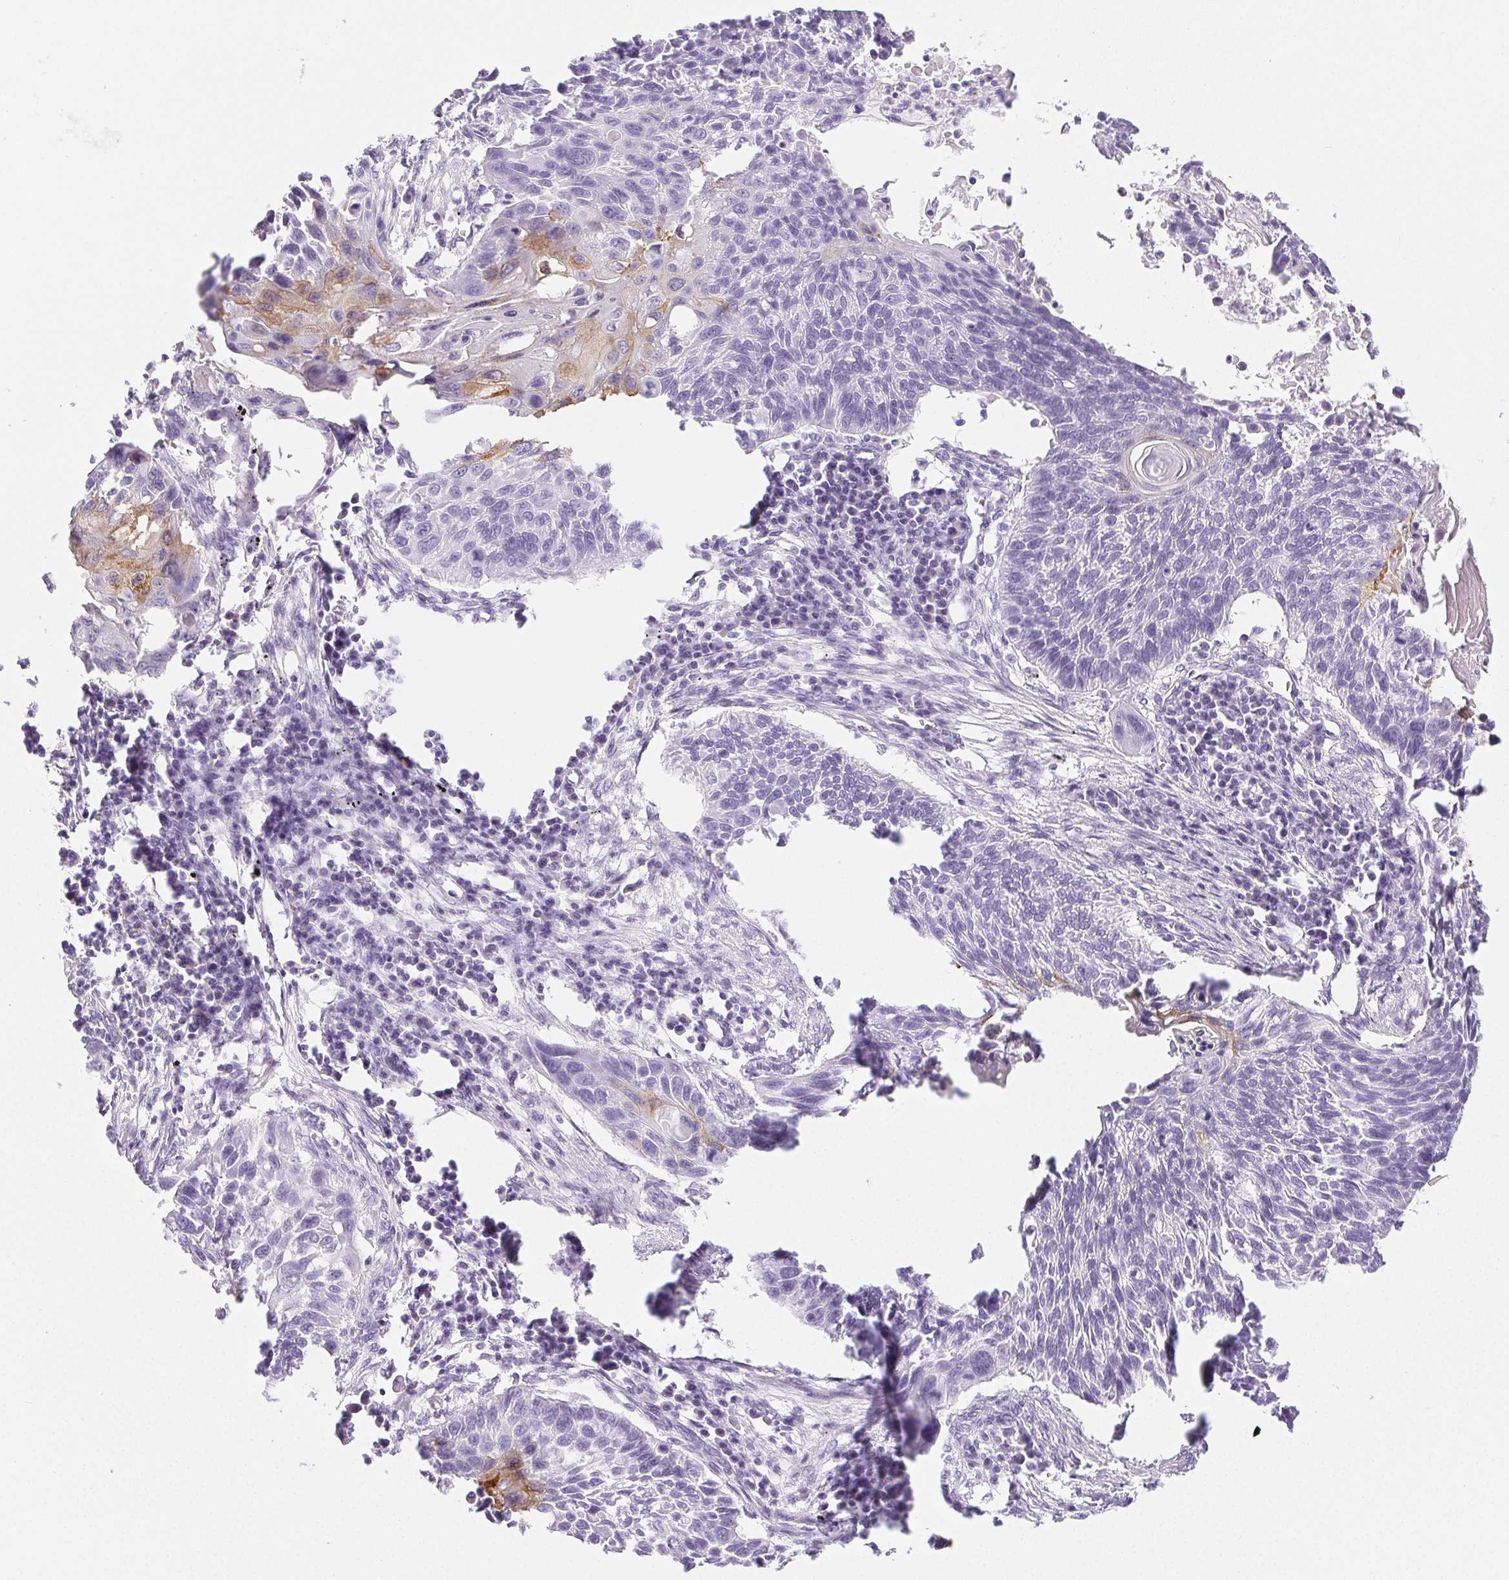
{"staining": {"intensity": "weak", "quantity": "<25%", "location": "cytoplasmic/membranous"}, "tissue": "lung cancer", "cell_type": "Tumor cells", "image_type": "cancer", "snomed": [{"axis": "morphology", "description": "Squamous cell carcinoma, NOS"}, {"axis": "topography", "description": "Lung"}], "caption": "A high-resolution micrograph shows IHC staining of lung cancer (squamous cell carcinoma), which reveals no significant positivity in tumor cells. (Brightfield microscopy of DAB (3,3'-diaminobenzidine) IHC at high magnification).", "gene": "PI3", "patient": {"sex": "male", "age": 78}}